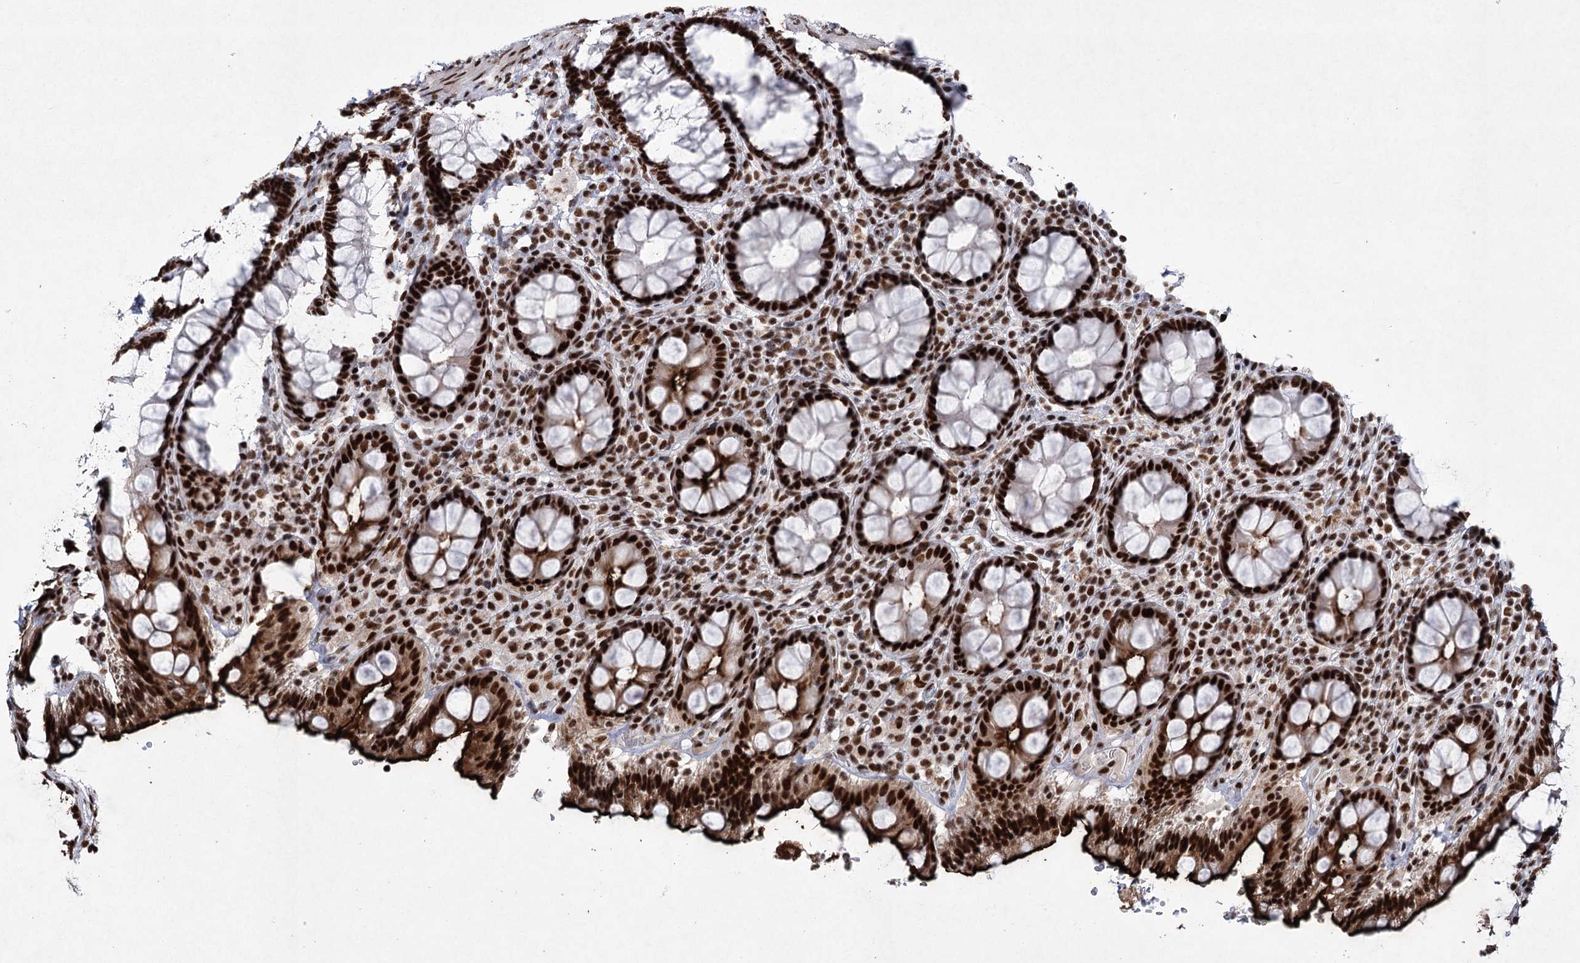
{"staining": {"intensity": "strong", "quantity": ">75%", "location": "cytoplasmic/membranous,nuclear"}, "tissue": "rectum", "cell_type": "Glandular cells", "image_type": "normal", "snomed": [{"axis": "morphology", "description": "Normal tissue, NOS"}, {"axis": "topography", "description": "Rectum"}], "caption": "IHC (DAB (3,3'-diaminobenzidine)) staining of normal human rectum shows strong cytoplasmic/membranous,nuclear protein expression in approximately >75% of glandular cells.", "gene": "SCAF8", "patient": {"sex": "male", "age": 83}}